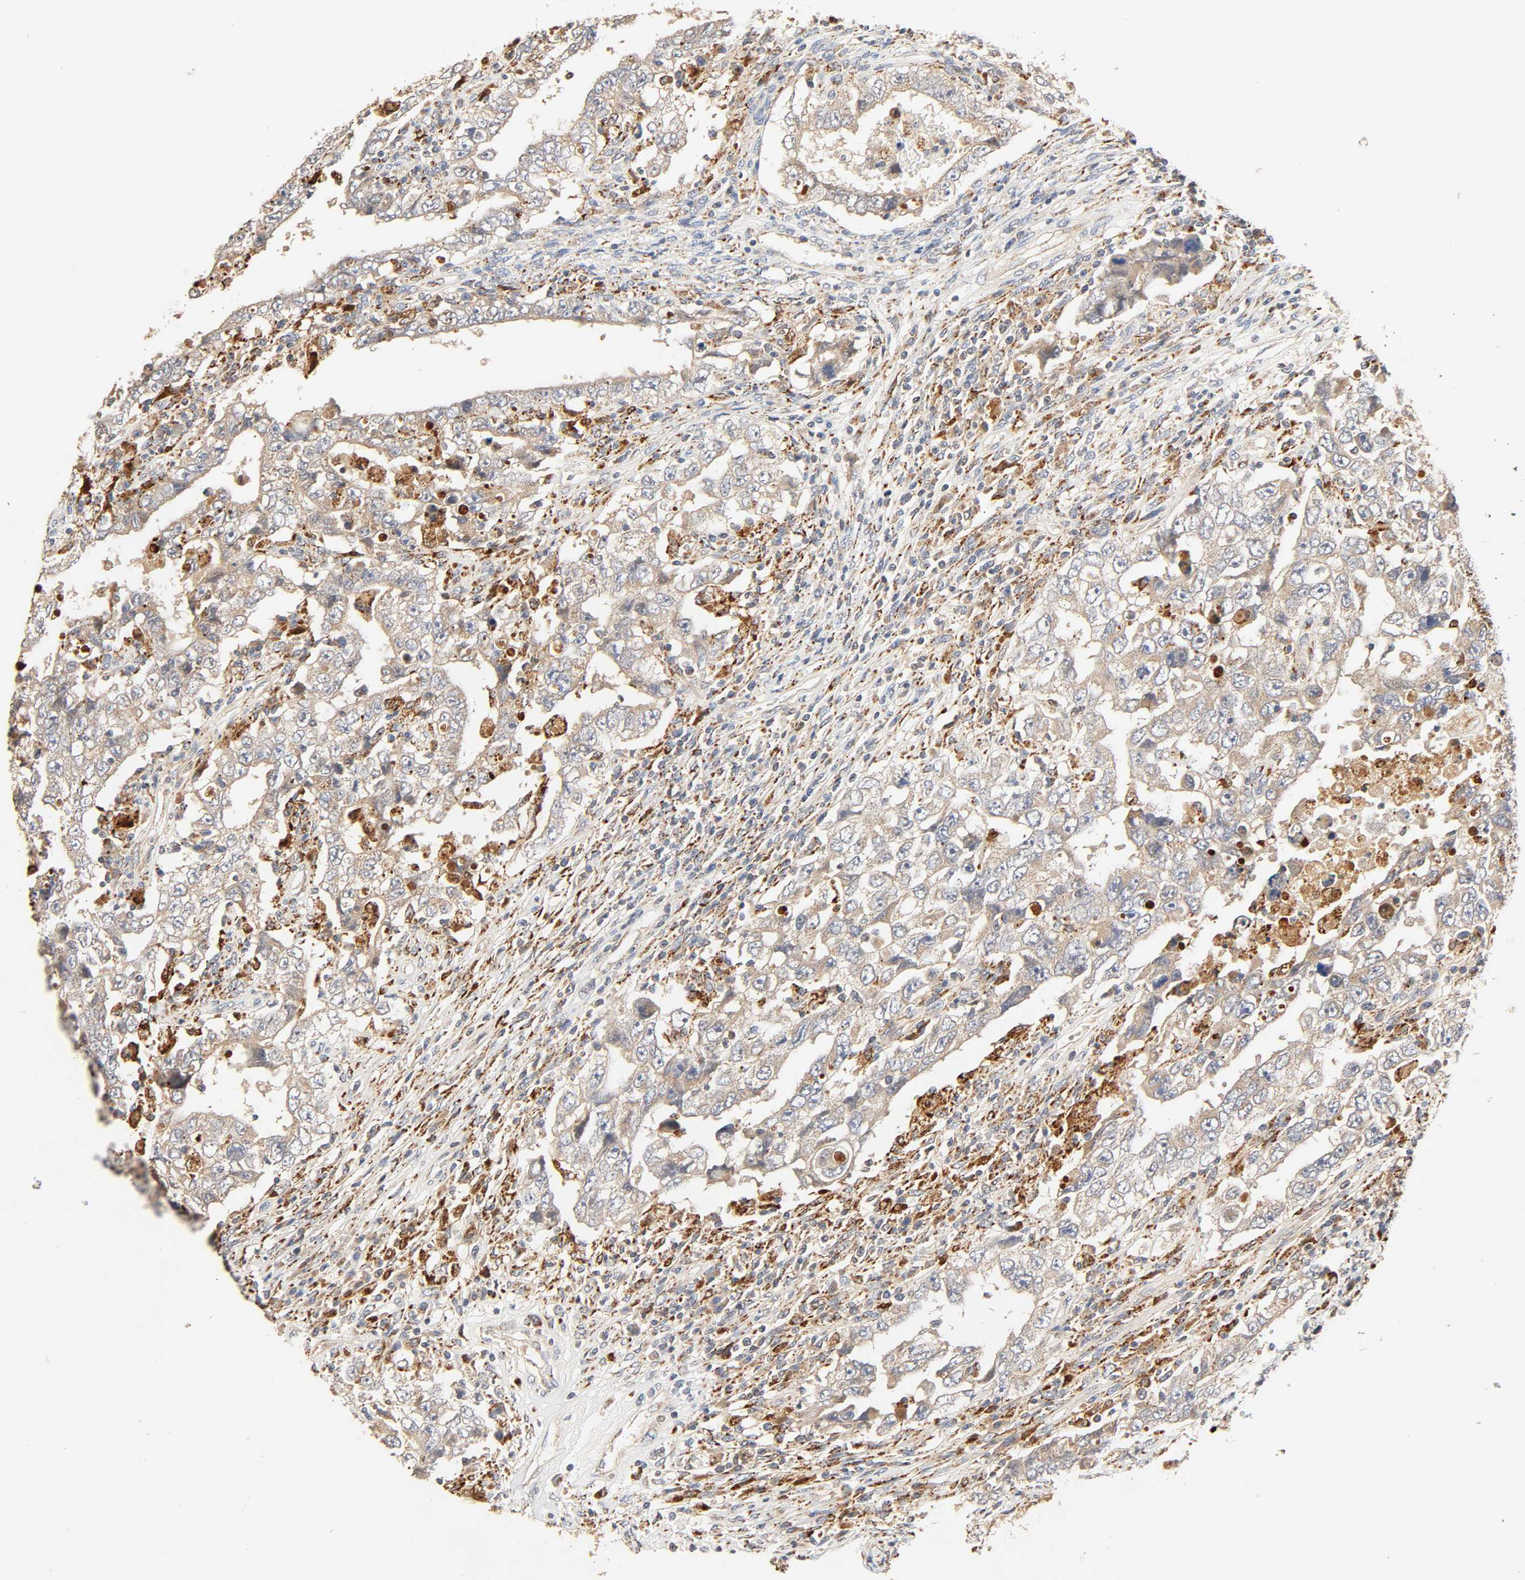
{"staining": {"intensity": "weak", "quantity": ">75%", "location": "cytoplasmic/membranous"}, "tissue": "testis cancer", "cell_type": "Tumor cells", "image_type": "cancer", "snomed": [{"axis": "morphology", "description": "Carcinoma, Embryonal, NOS"}, {"axis": "topography", "description": "Testis"}], "caption": "Immunohistochemistry of embryonal carcinoma (testis) demonstrates low levels of weak cytoplasmic/membranous positivity in approximately >75% of tumor cells. Immunohistochemistry (ihc) stains the protein in brown and the nuclei are stained blue.", "gene": "MAPK6", "patient": {"sex": "male", "age": 26}}